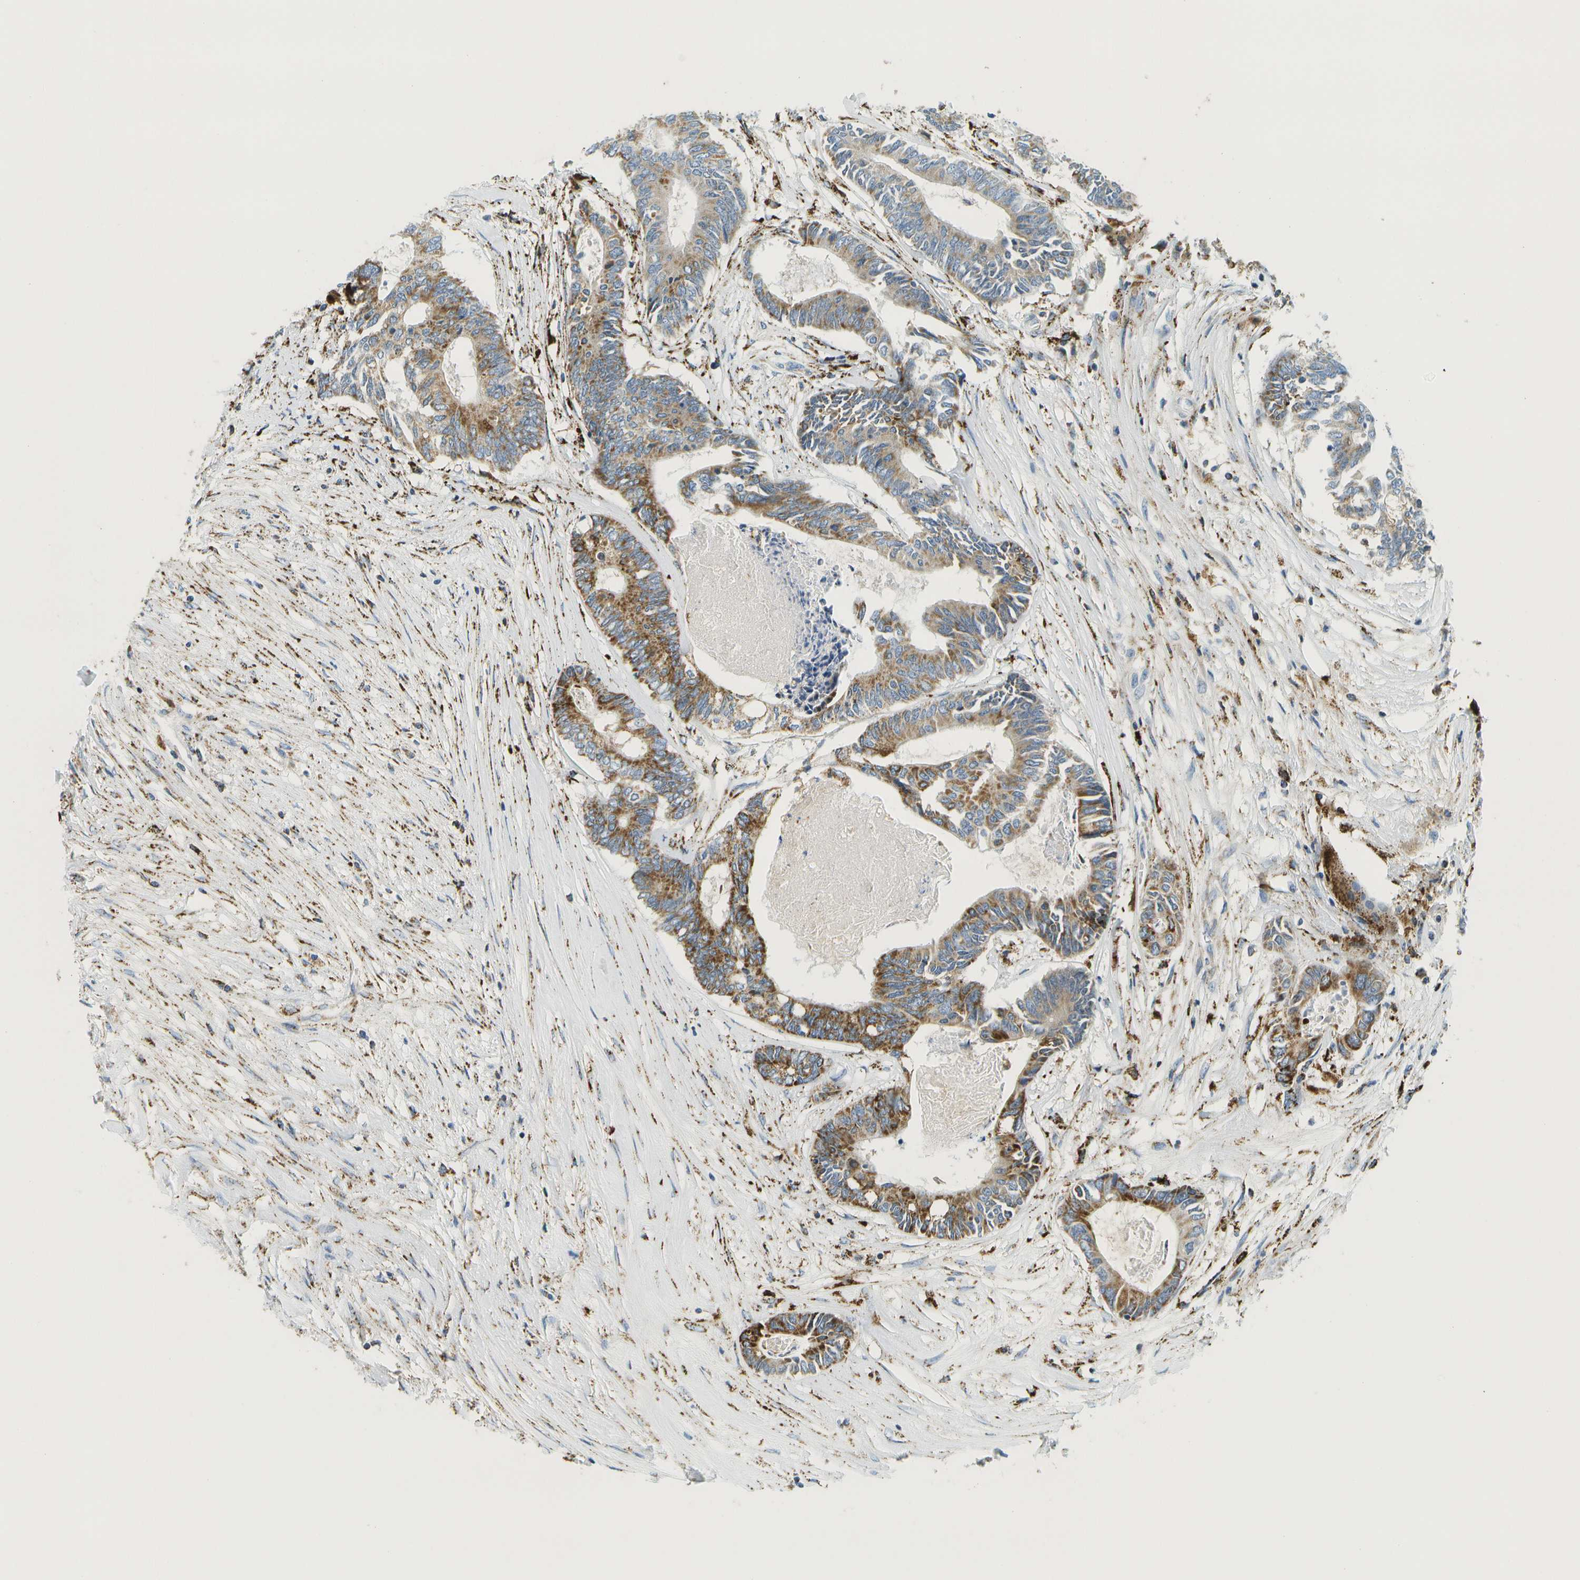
{"staining": {"intensity": "moderate", "quantity": ">75%", "location": "cytoplasmic/membranous"}, "tissue": "colorectal cancer", "cell_type": "Tumor cells", "image_type": "cancer", "snomed": [{"axis": "morphology", "description": "Adenocarcinoma, NOS"}, {"axis": "topography", "description": "Rectum"}], "caption": "Colorectal cancer stained with a brown dye demonstrates moderate cytoplasmic/membranous positive positivity in about >75% of tumor cells.", "gene": "HLCS", "patient": {"sex": "male", "age": 63}}